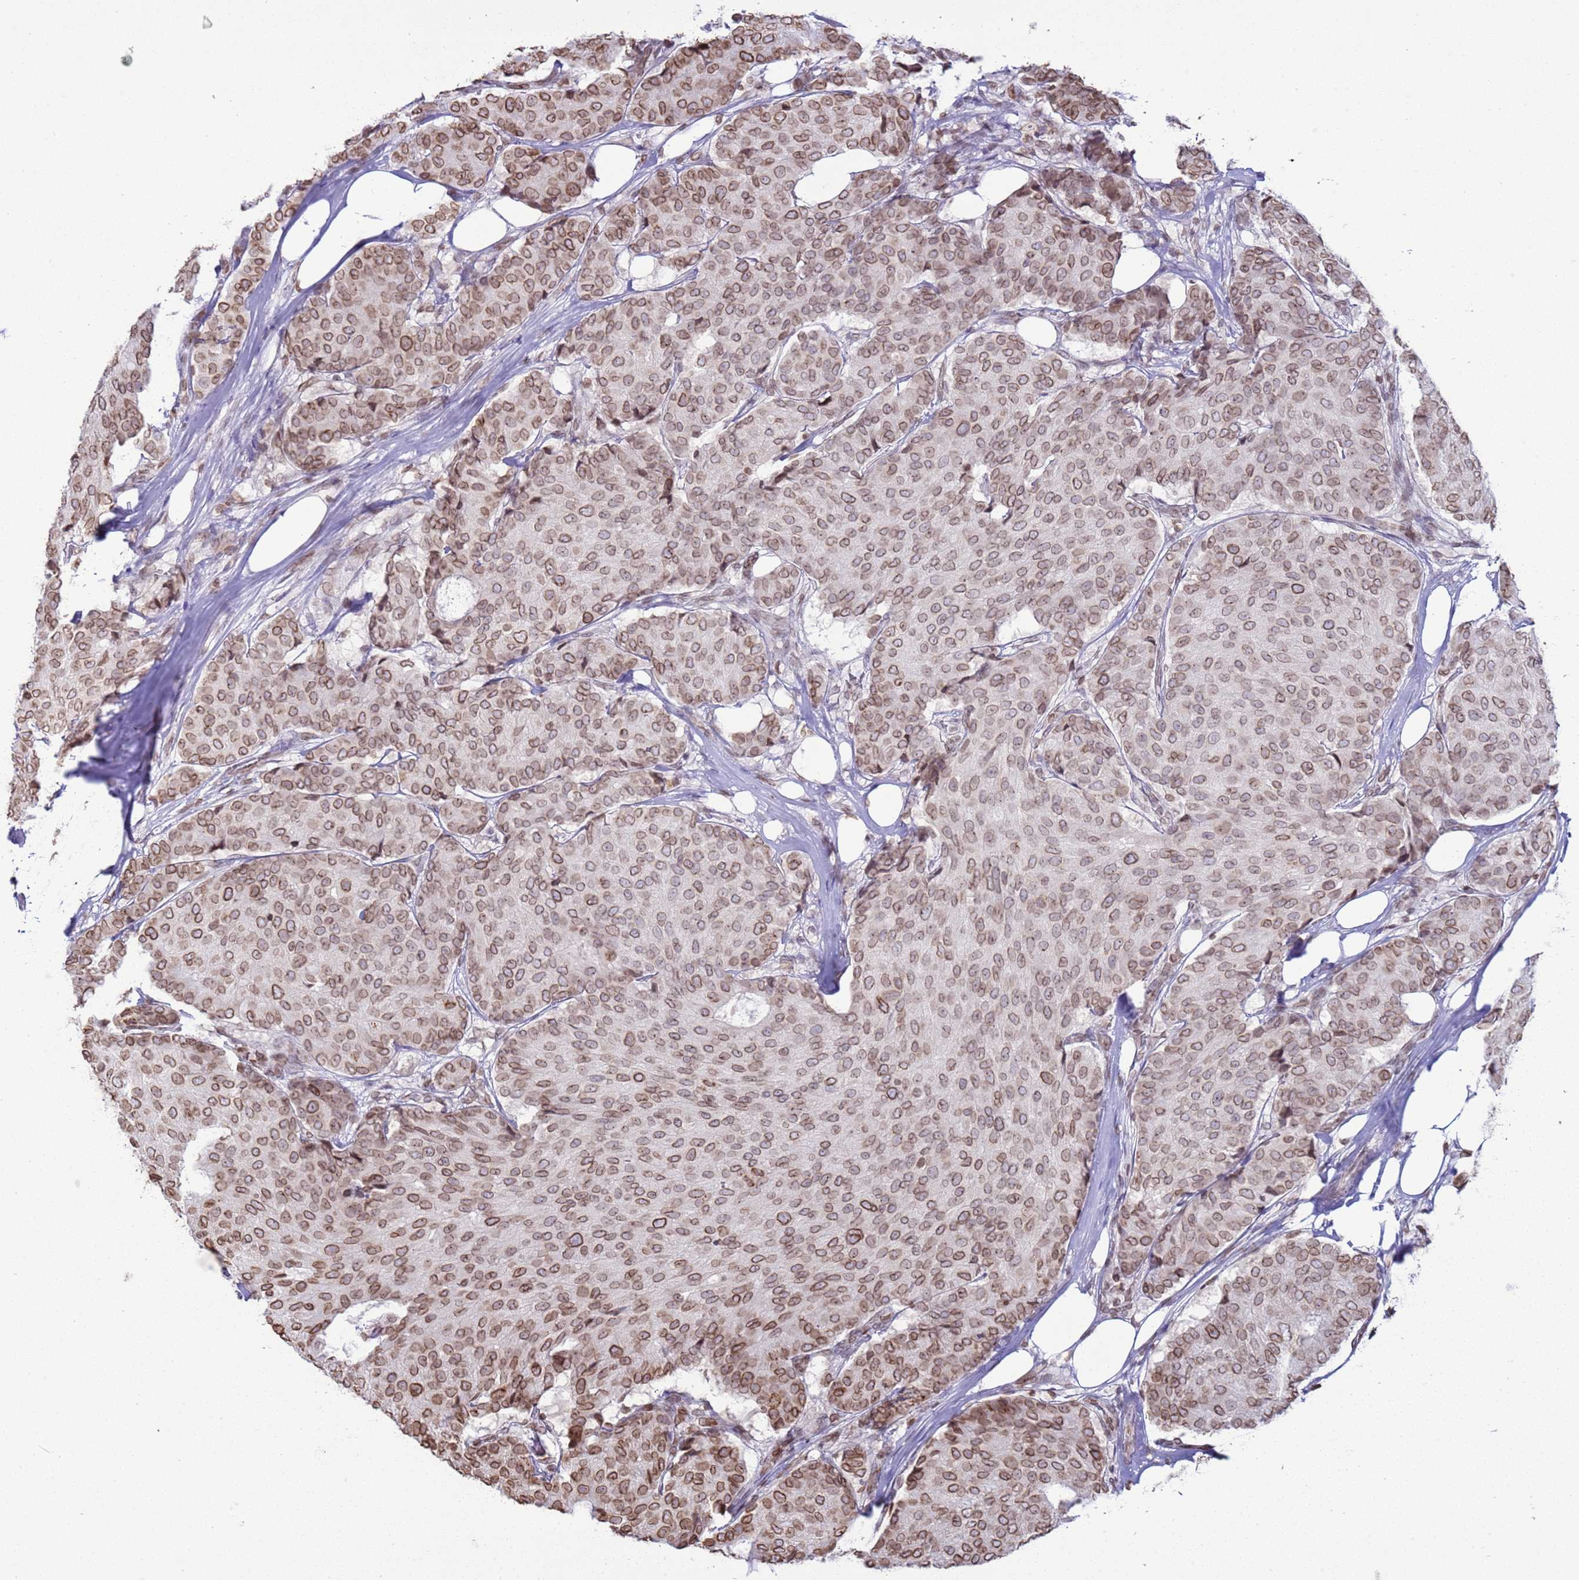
{"staining": {"intensity": "moderate", "quantity": ">75%", "location": "cytoplasmic/membranous,nuclear"}, "tissue": "breast cancer", "cell_type": "Tumor cells", "image_type": "cancer", "snomed": [{"axis": "morphology", "description": "Duct carcinoma"}, {"axis": "topography", "description": "Breast"}], "caption": "A brown stain shows moderate cytoplasmic/membranous and nuclear positivity of a protein in breast cancer tumor cells. (brown staining indicates protein expression, while blue staining denotes nuclei).", "gene": "DHX37", "patient": {"sex": "female", "age": 75}}